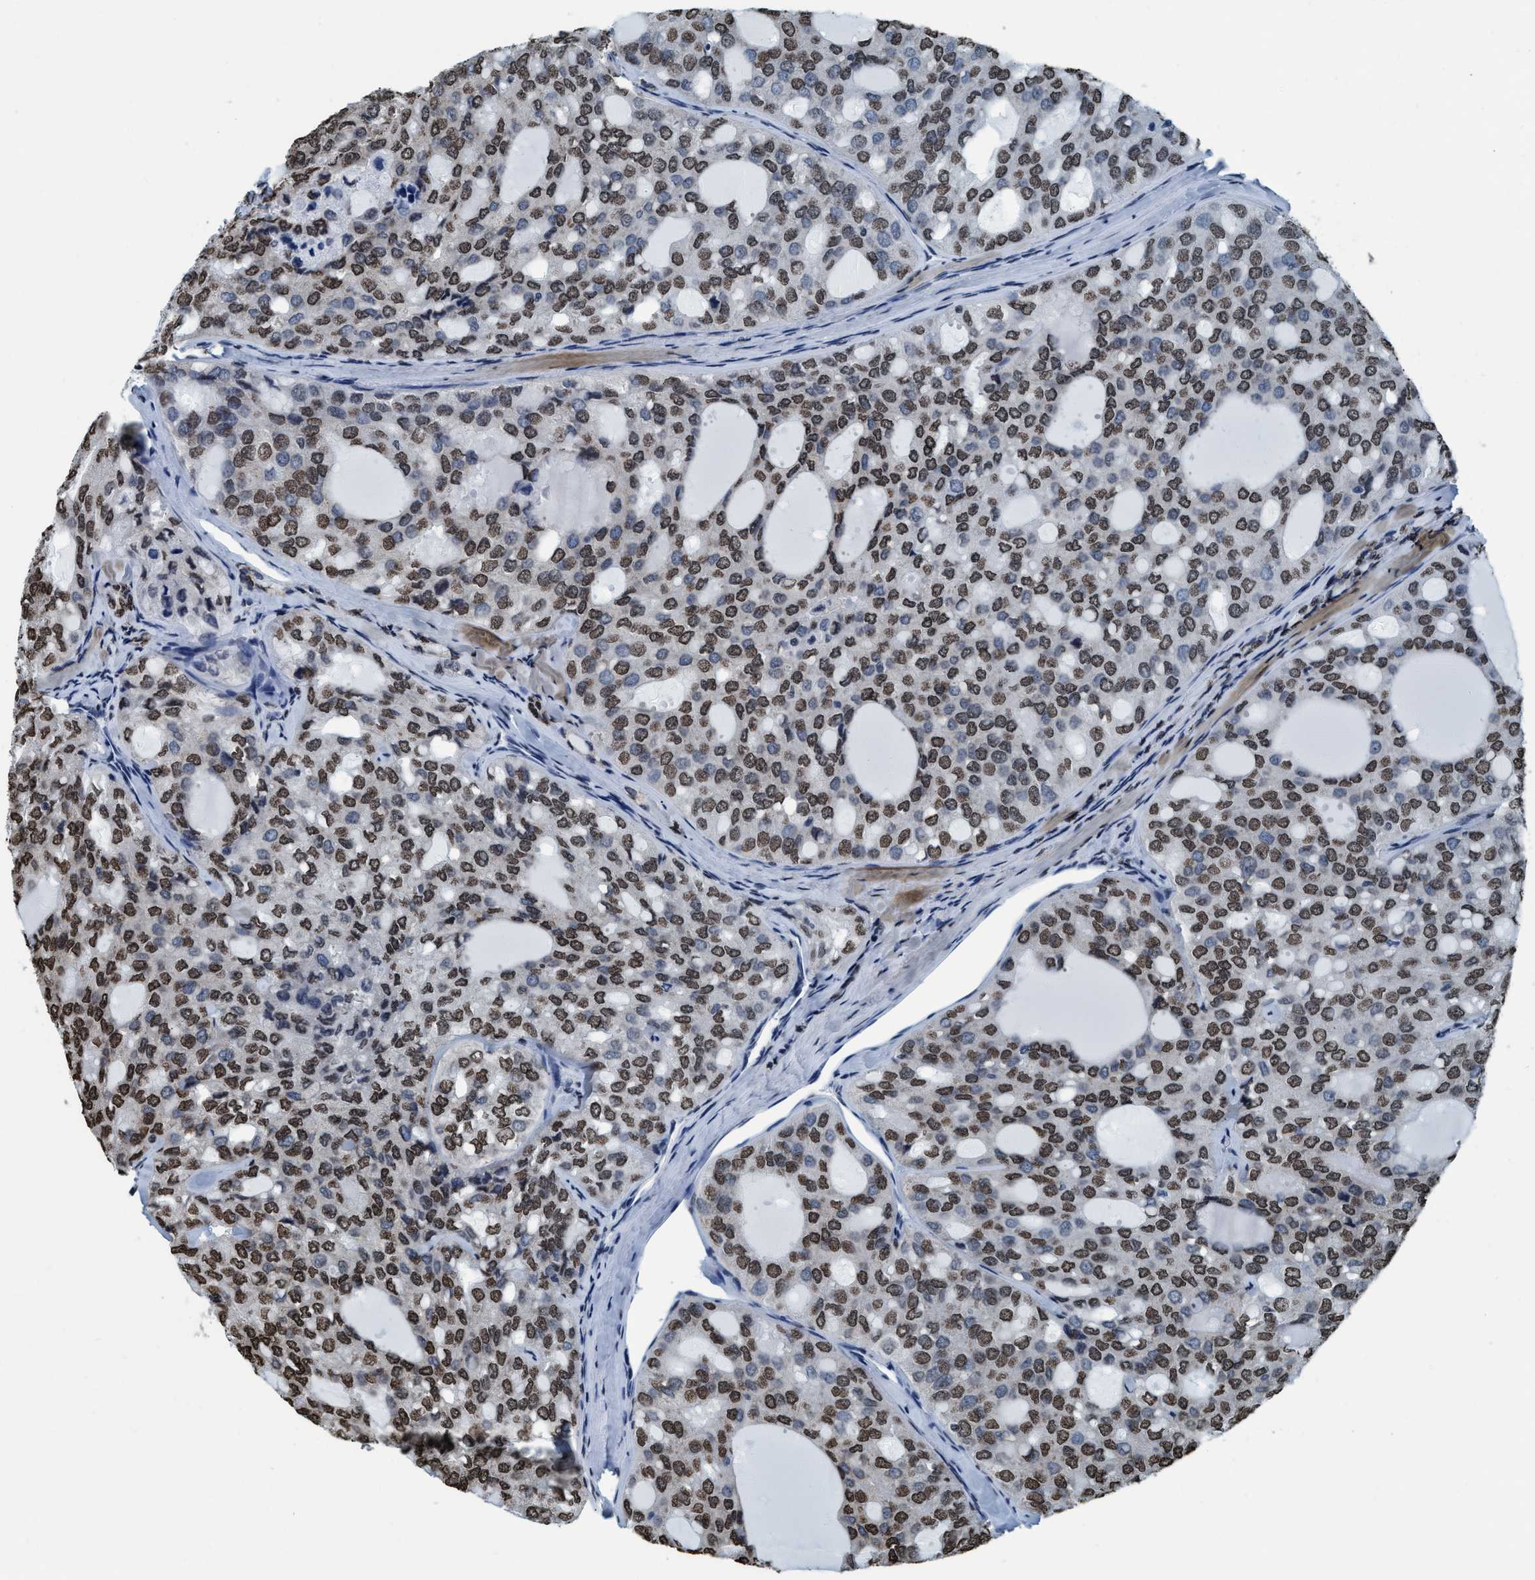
{"staining": {"intensity": "moderate", "quantity": ">75%", "location": "nuclear"}, "tissue": "thyroid cancer", "cell_type": "Tumor cells", "image_type": "cancer", "snomed": [{"axis": "morphology", "description": "Follicular adenoma carcinoma, NOS"}, {"axis": "topography", "description": "Thyroid gland"}], "caption": "This is an image of immunohistochemistry staining of thyroid cancer, which shows moderate expression in the nuclear of tumor cells.", "gene": "CCNE2", "patient": {"sex": "male", "age": 75}}